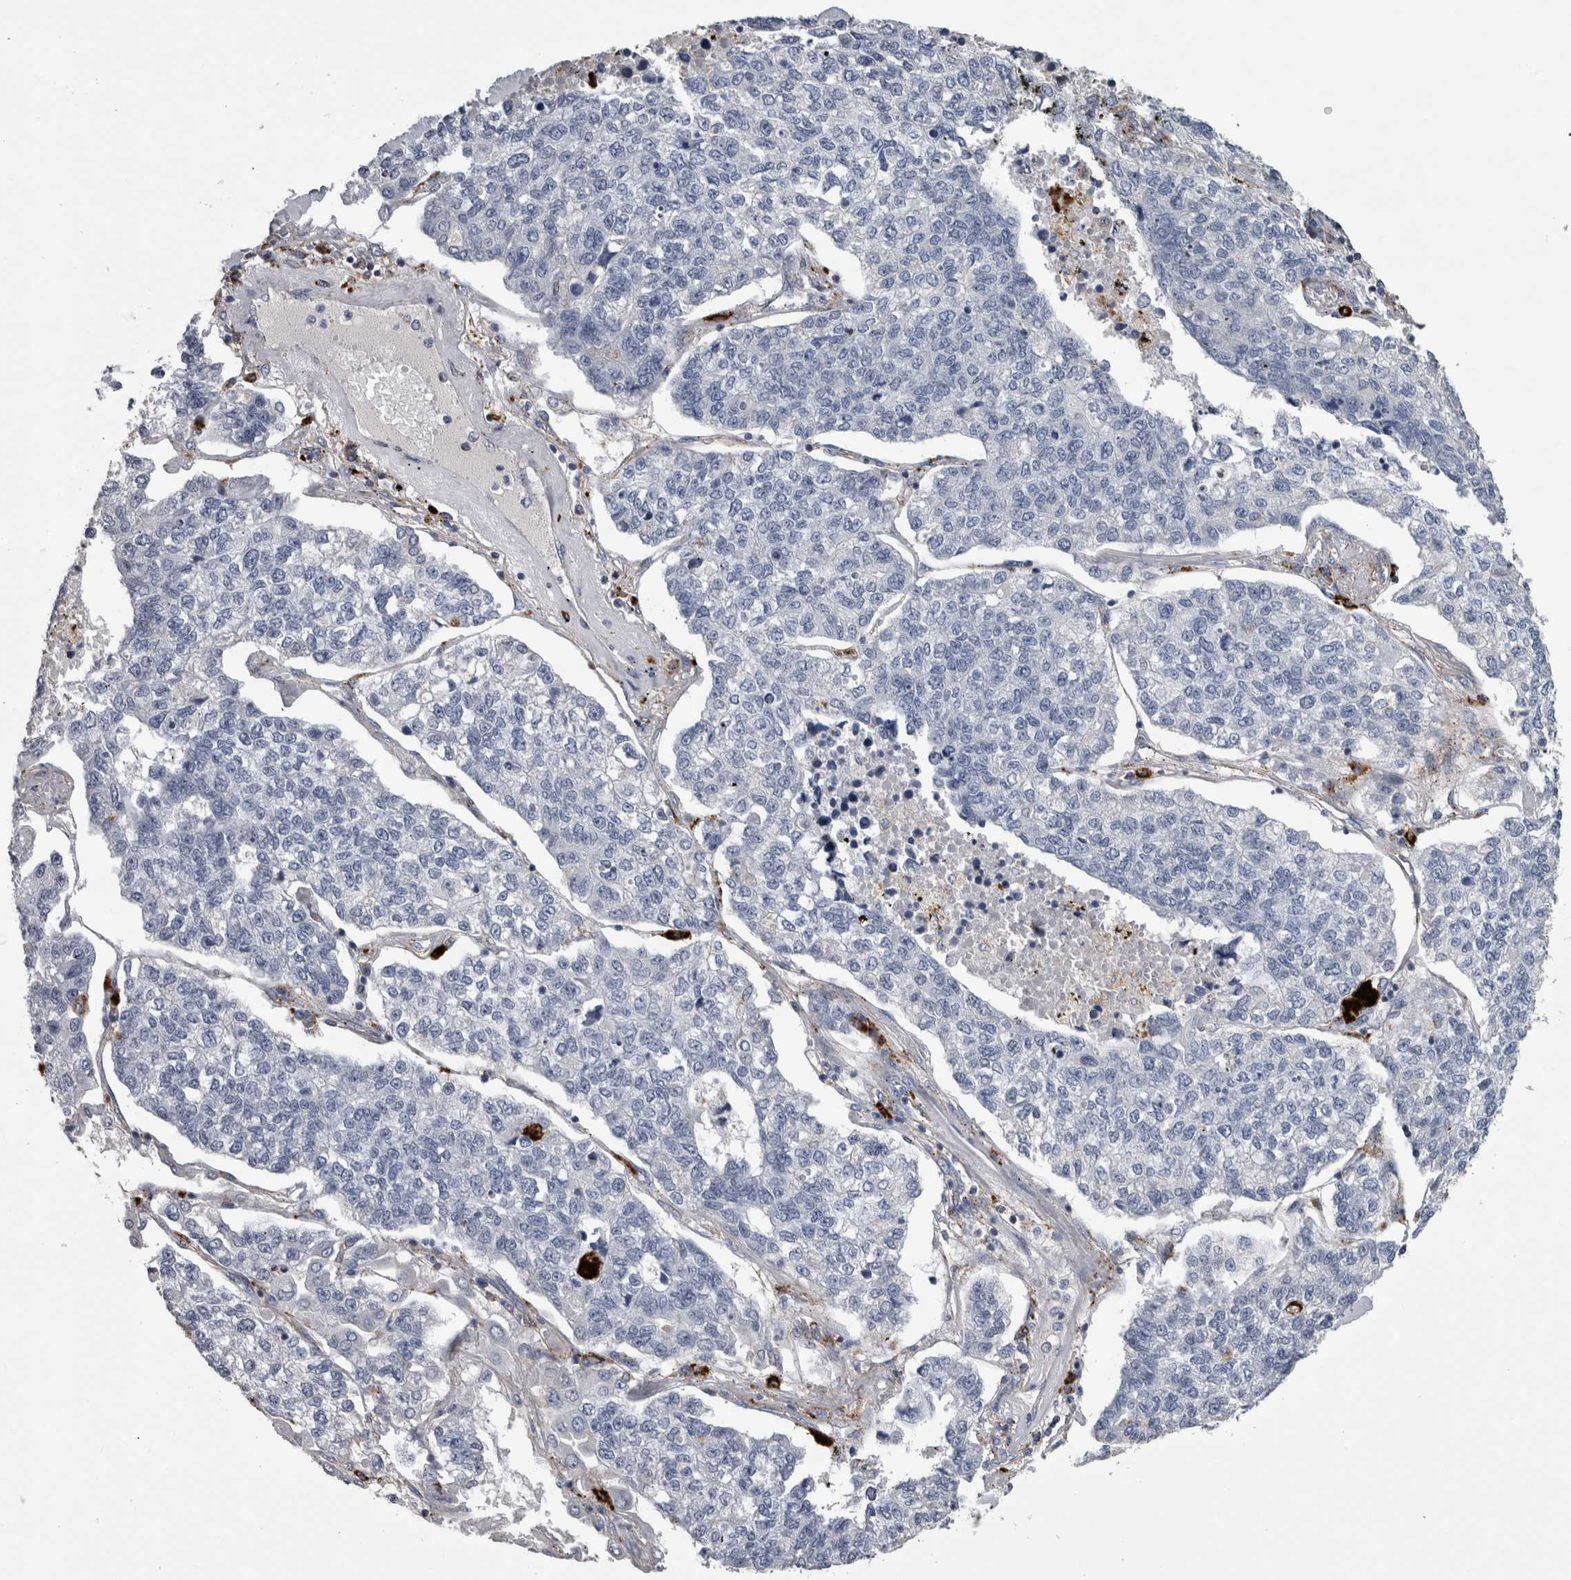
{"staining": {"intensity": "negative", "quantity": "none", "location": "none"}, "tissue": "lung cancer", "cell_type": "Tumor cells", "image_type": "cancer", "snomed": [{"axis": "morphology", "description": "Adenocarcinoma, NOS"}, {"axis": "topography", "description": "Lung"}], "caption": "This histopathology image is of lung cancer stained with IHC to label a protein in brown with the nuclei are counter-stained blue. There is no positivity in tumor cells.", "gene": "DPP7", "patient": {"sex": "male", "age": 49}}